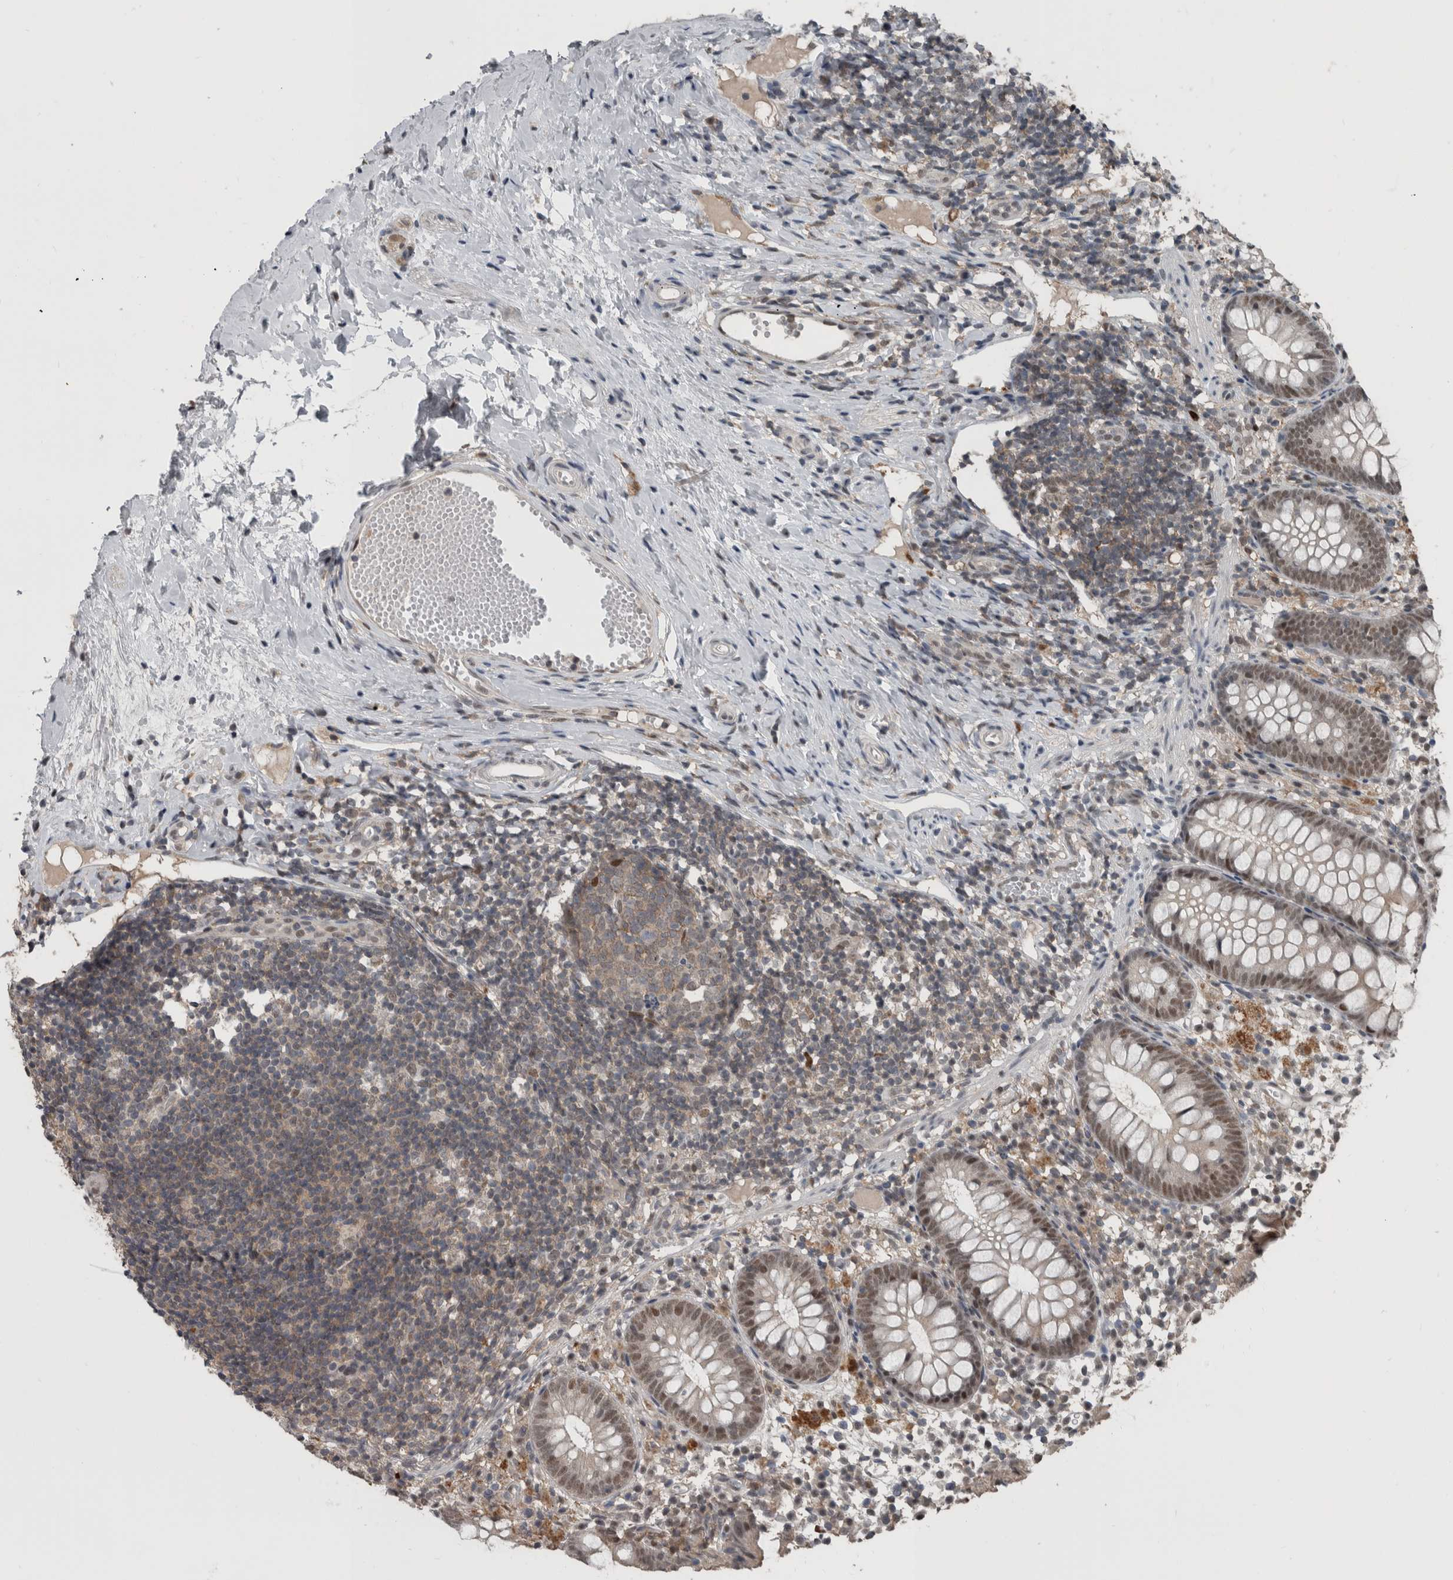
{"staining": {"intensity": "moderate", "quantity": ">75%", "location": "nuclear"}, "tissue": "appendix", "cell_type": "Glandular cells", "image_type": "normal", "snomed": [{"axis": "morphology", "description": "Normal tissue, NOS"}, {"axis": "topography", "description": "Appendix"}], "caption": "Immunohistochemistry (DAB) staining of unremarkable appendix shows moderate nuclear protein positivity in about >75% of glandular cells.", "gene": "ZBTB21", "patient": {"sex": "female", "age": 20}}